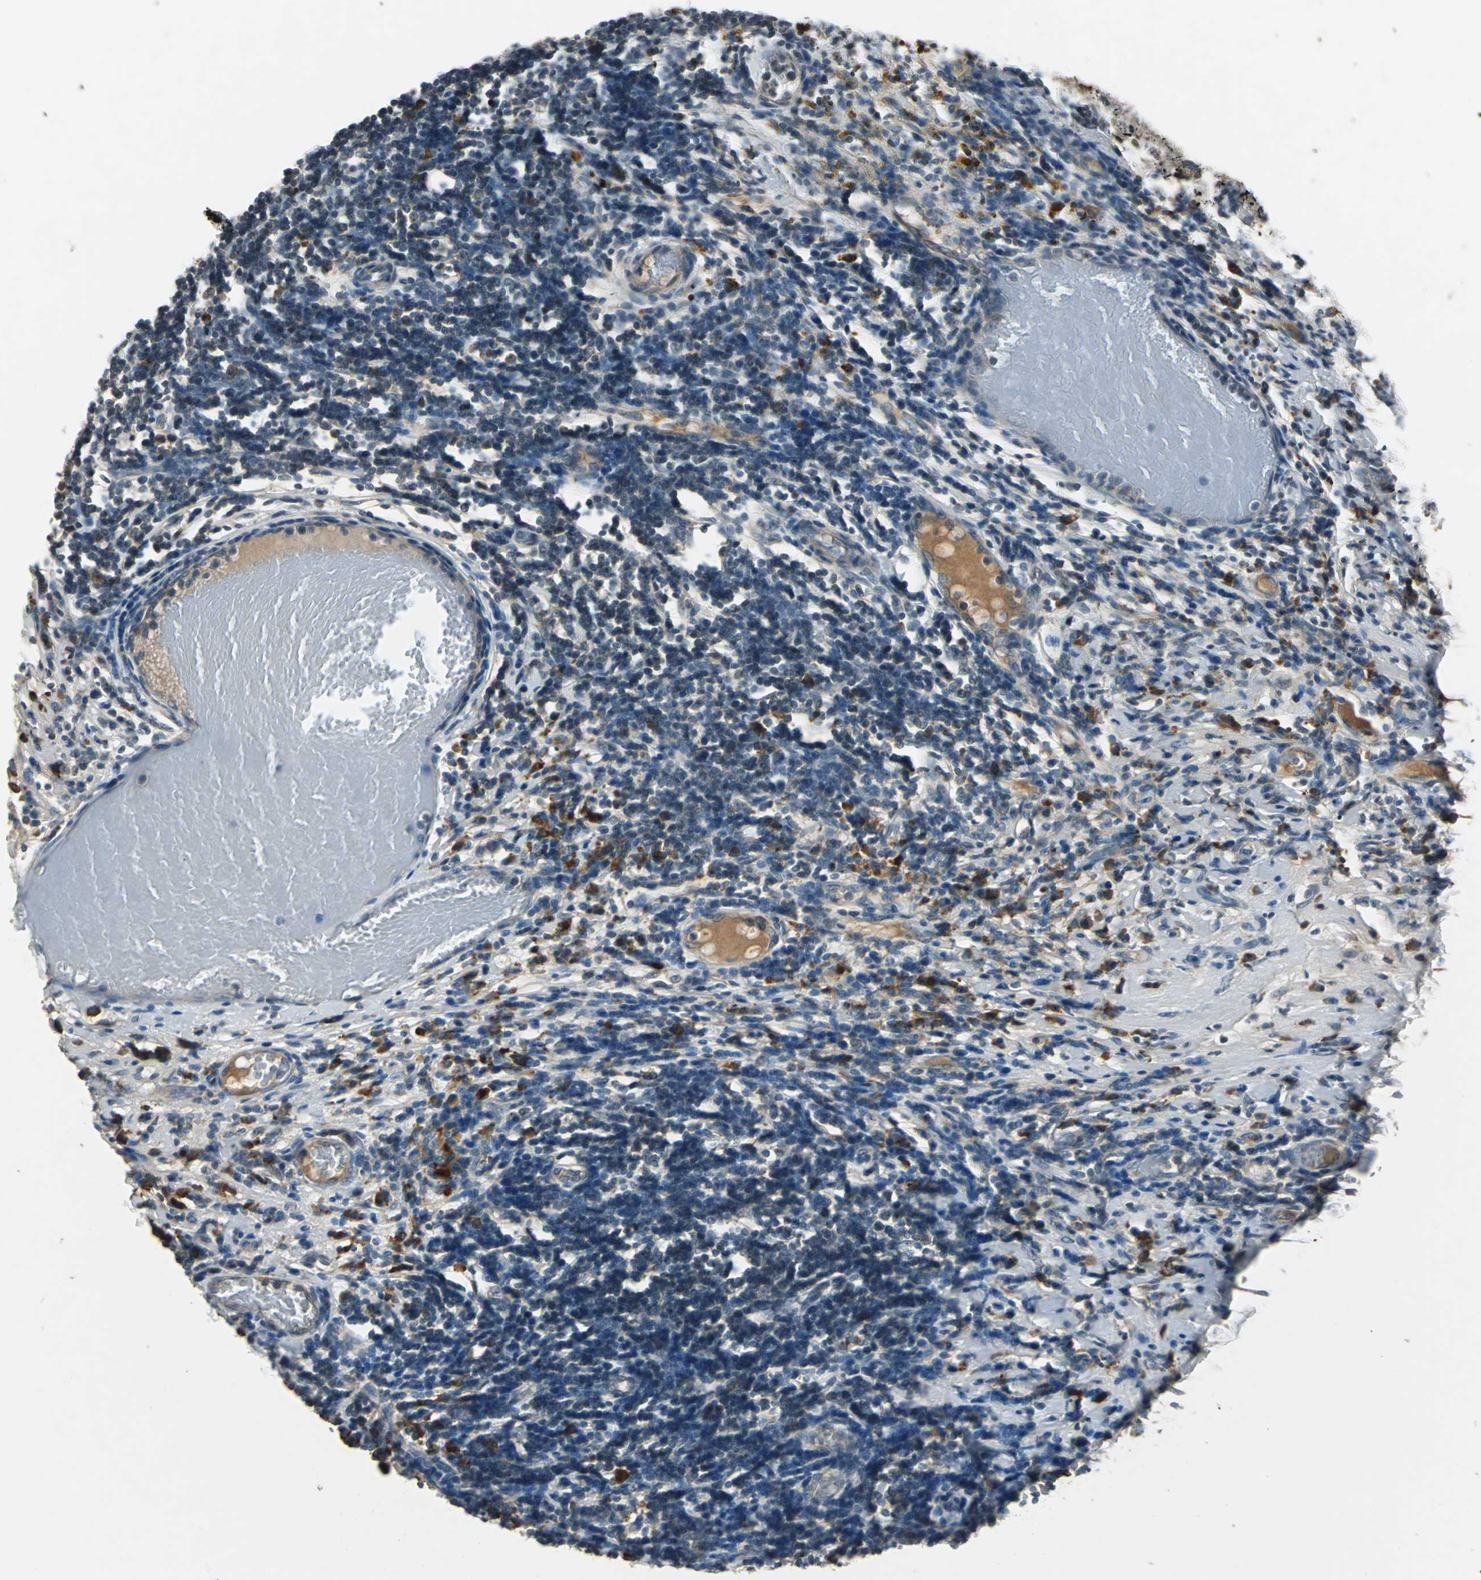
{"staining": {"intensity": "negative", "quantity": "none", "location": "none"}, "tissue": "melanoma", "cell_type": "Tumor cells", "image_type": "cancer", "snomed": [{"axis": "morphology", "description": "Malignant melanoma, Metastatic site"}, {"axis": "topography", "description": "Lymph node"}], "caption": "This is a photomicrograph of immunohistochemistry staining of malignant melanoma (metastatic site), which shows no staining in tumor cells.", "gene": "SLC2A13", "patient": {"sex": "male", "age": 61}}